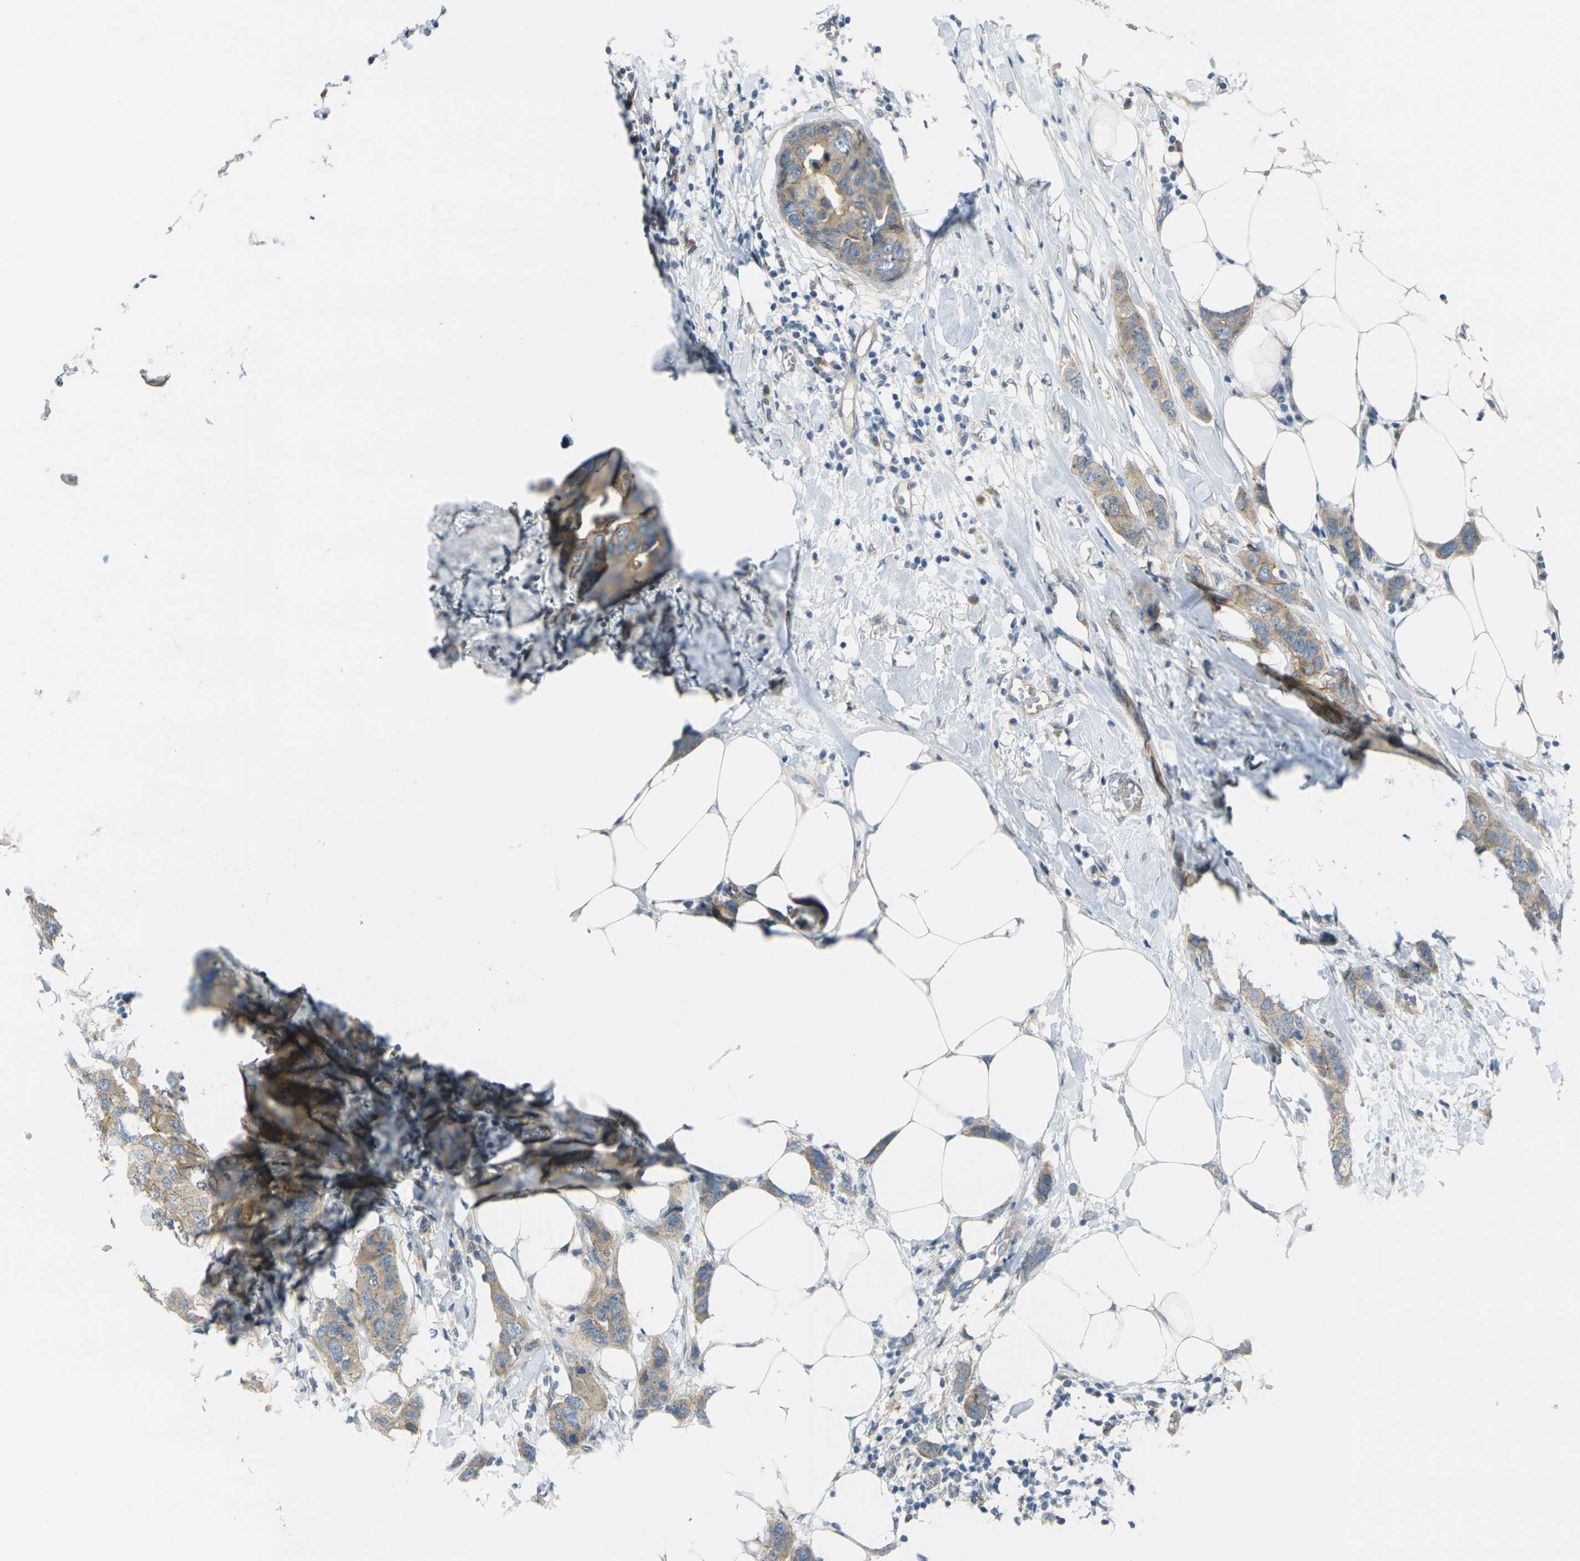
{"staining": {"intensity": "weak", "quantity": ">75%", "location": "cytoplasmic/membranous"}, "tissue": "breast cancer", "cell_type": "Tumor cells", "image_type": "cancer", "snomed": [{"axis": "morphology", "description": "Duct carcinoma"}, {"axis": "topography", "description": "Breast"}], "caption": "Protein expression analysis of breast intraductal carcinoma shows weak cytoplasmic/membranous staining in about >75% of tumor cells. Nuclei are stained in blue.", "gene": "RHBDD1", "patient": {"sex": "female", "age": 50}}